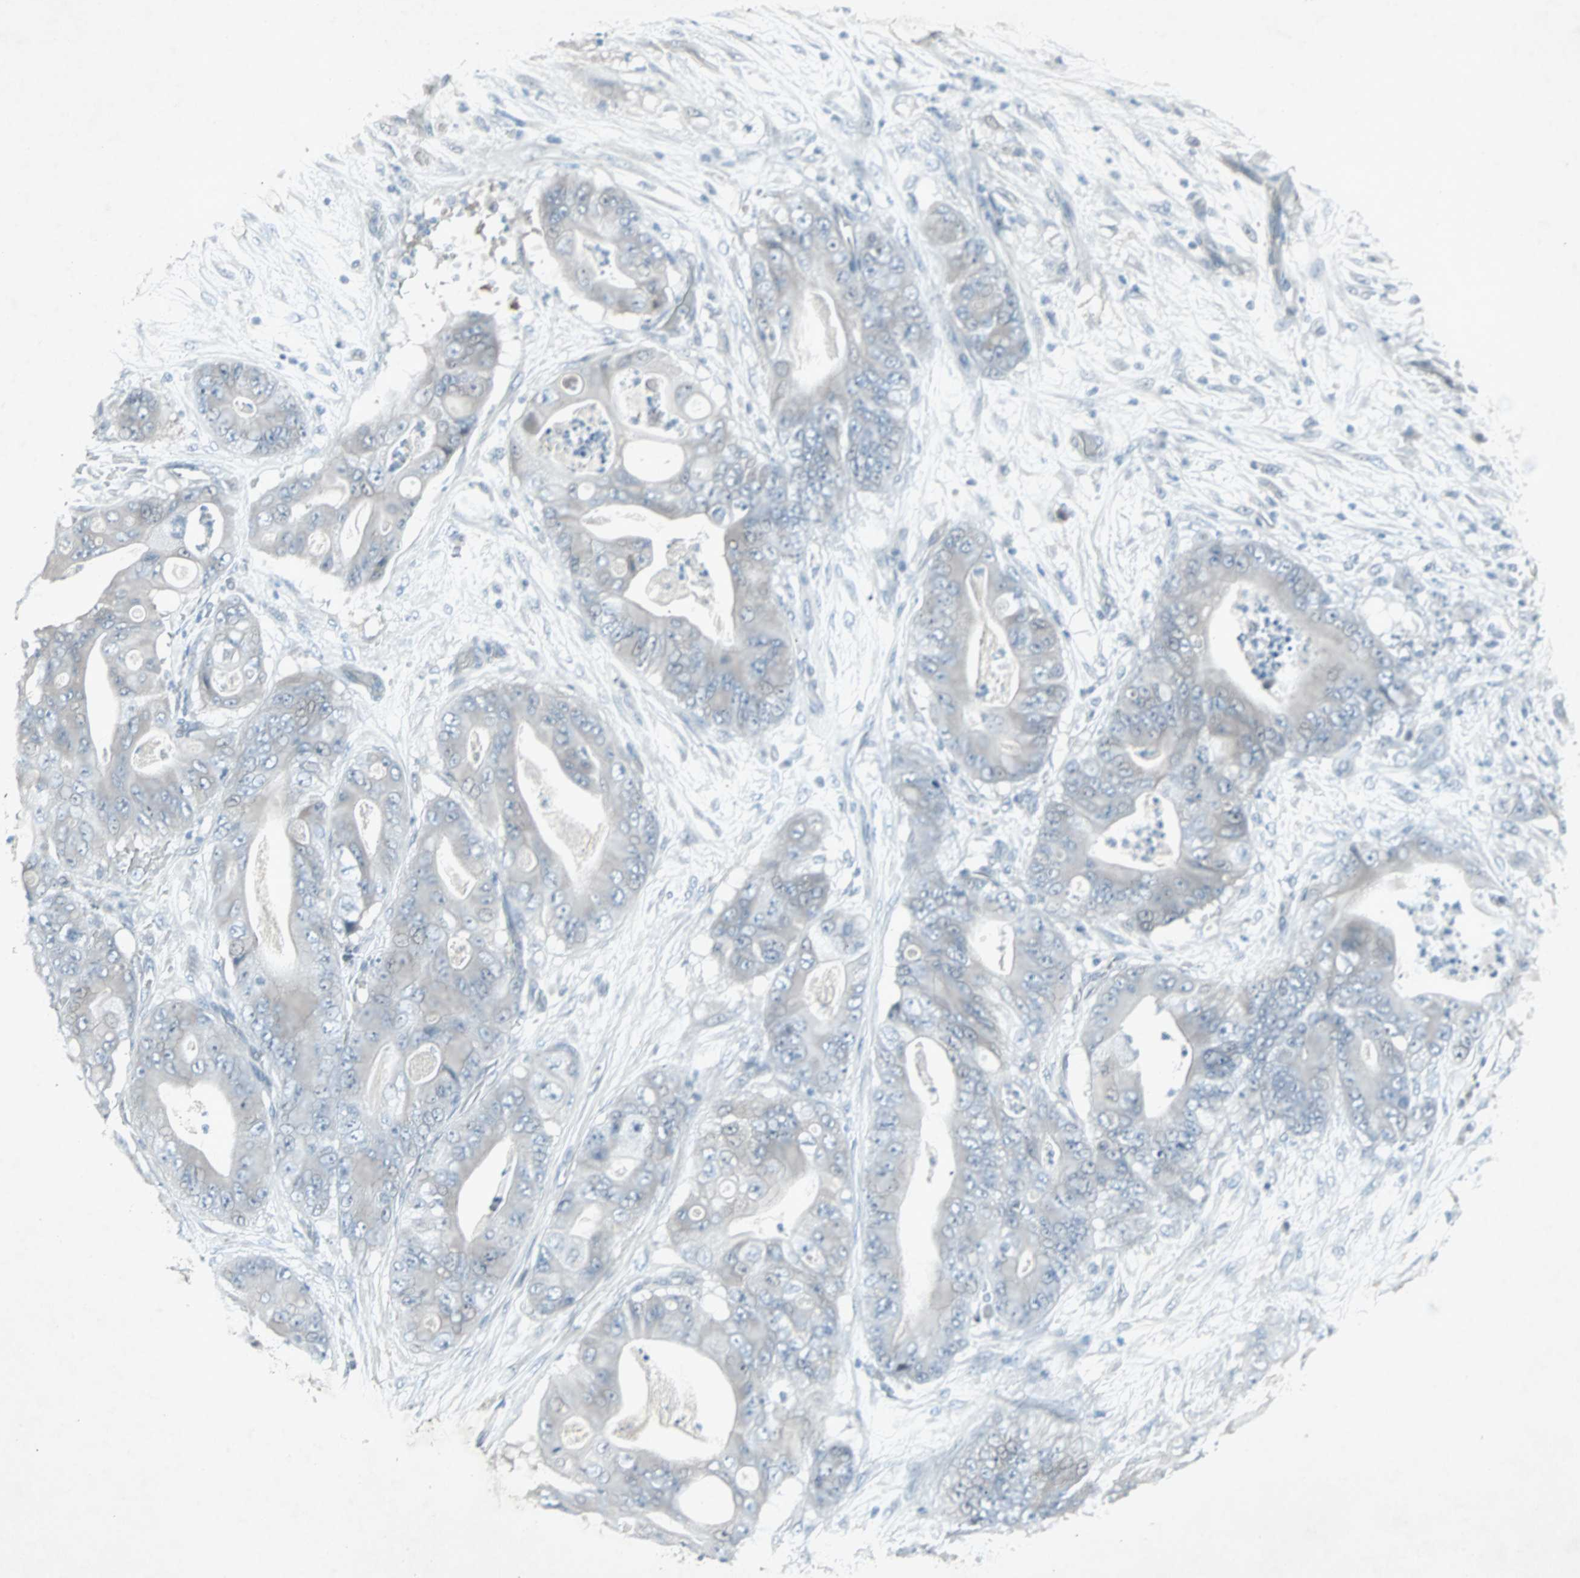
{"staining": {"intensity": "negative", "quantity": "none", "location": "none"}, "tissue": "stomach cancer", "cell_type": "Tumor cells", "image_type": "cancer", "snomed": [{"axis": "morphology", "description": "Adenocarcinoma, NOS"}, {"axis": "topography", "description": "Stomach"}], "caption": "IHC histopathology image of stomach cancer (adenocarcinoma) stained for a protein (brown), which demonstrates no expression in tumor cells.", "gene": "LANCL3", "patient": {"sex": "female", "age": 73}}